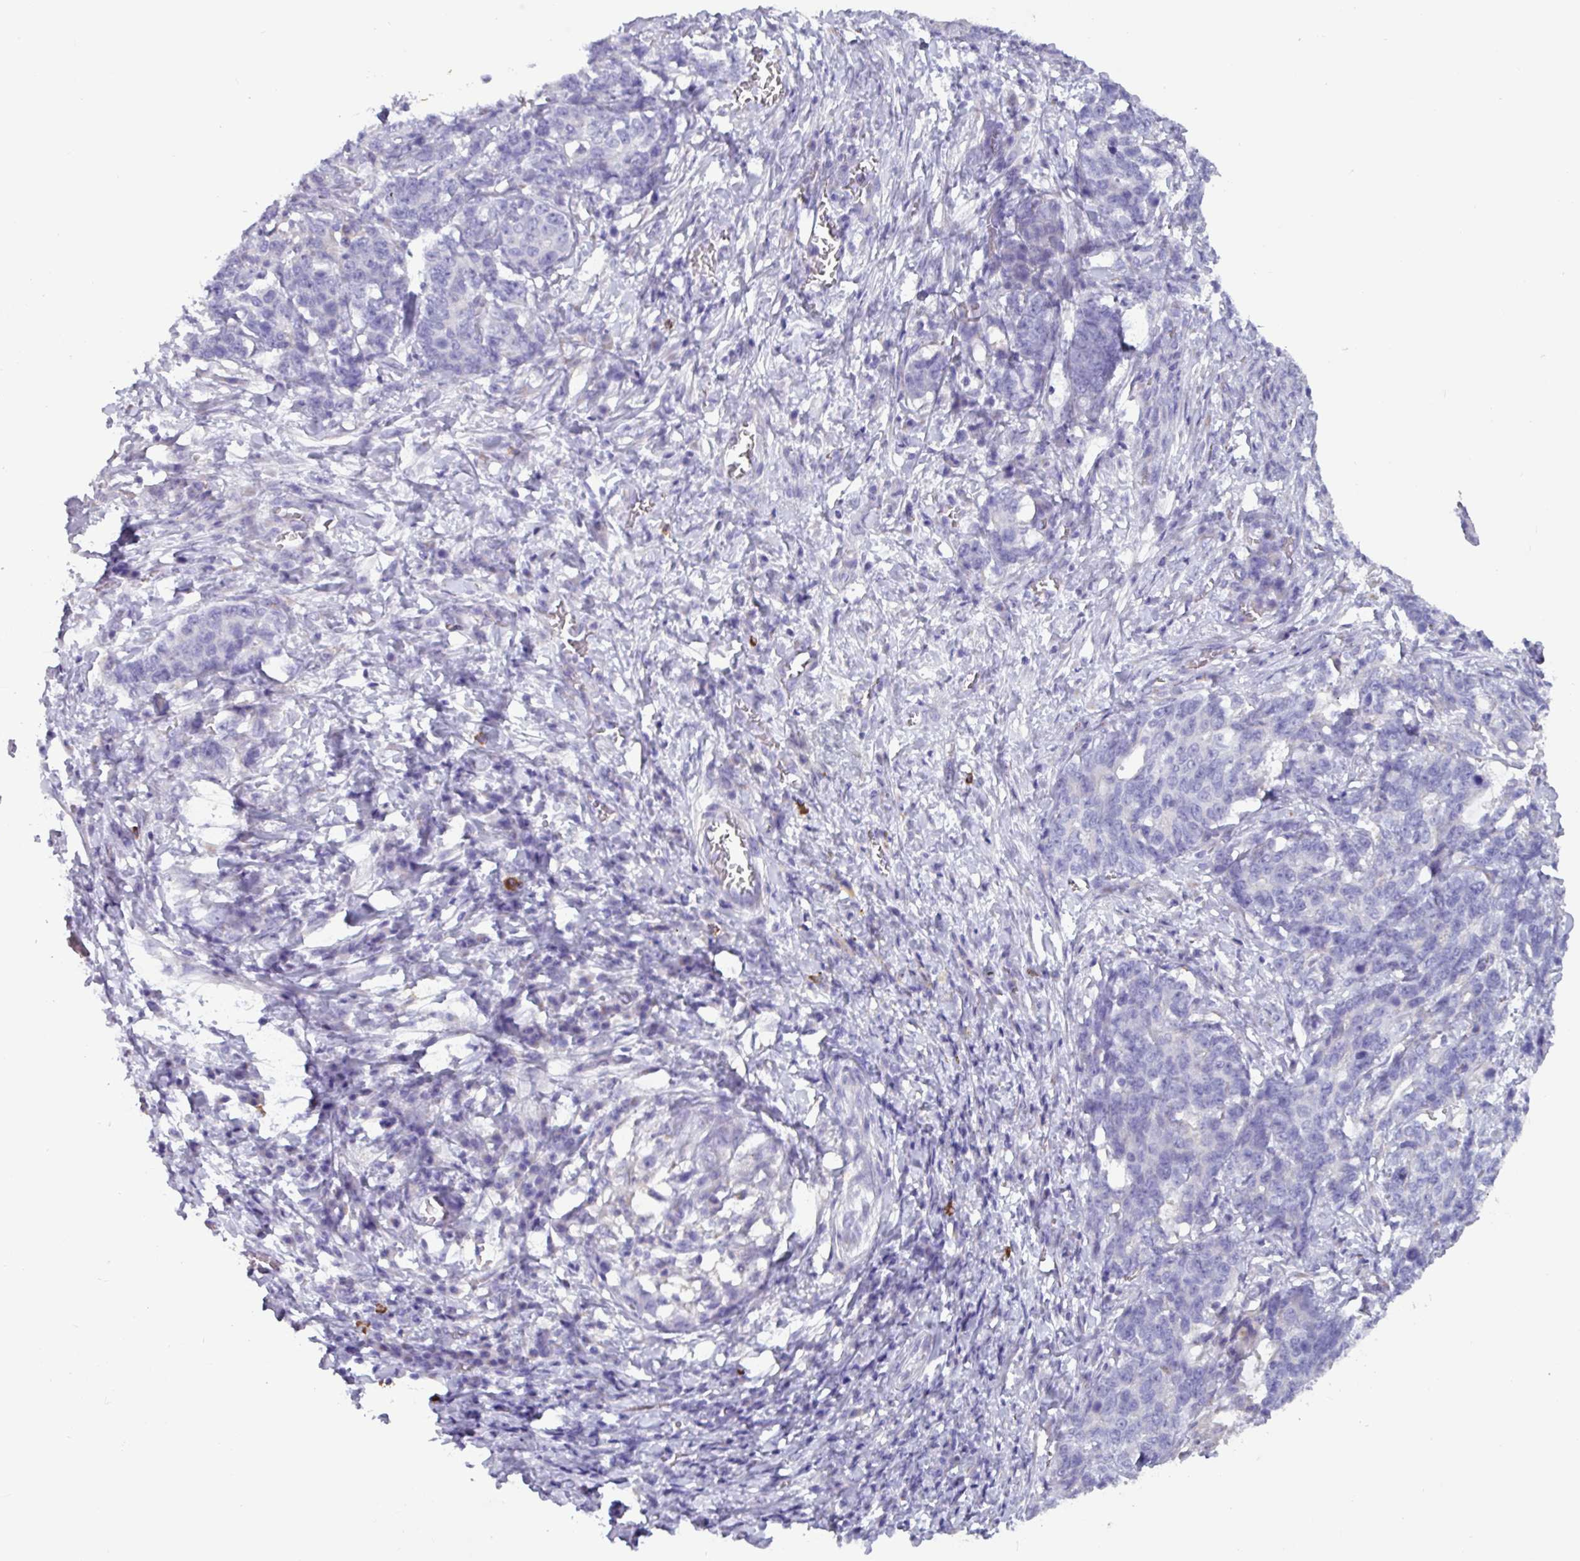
{"staining": {"intensity": "negative", "quantity": "none", "location": "none"}, "tissue": "stomach cancer", "cell_type": "Tumor cells", "image_type": "cancer", "snomed": [{"axis": "morphology", "description": "Normal tissue, NOS"}, {"axis": "morphology", "description": "Adenocarcinoma, NOS"}, {"axis": "topography", "description": "Stomach"}], "caption": "IHC of human stomach adenocarcinoma displays no positivity in tumor cells.", "gene": "ADGRE1", "patient": {"sex": "female", "age": 64}}